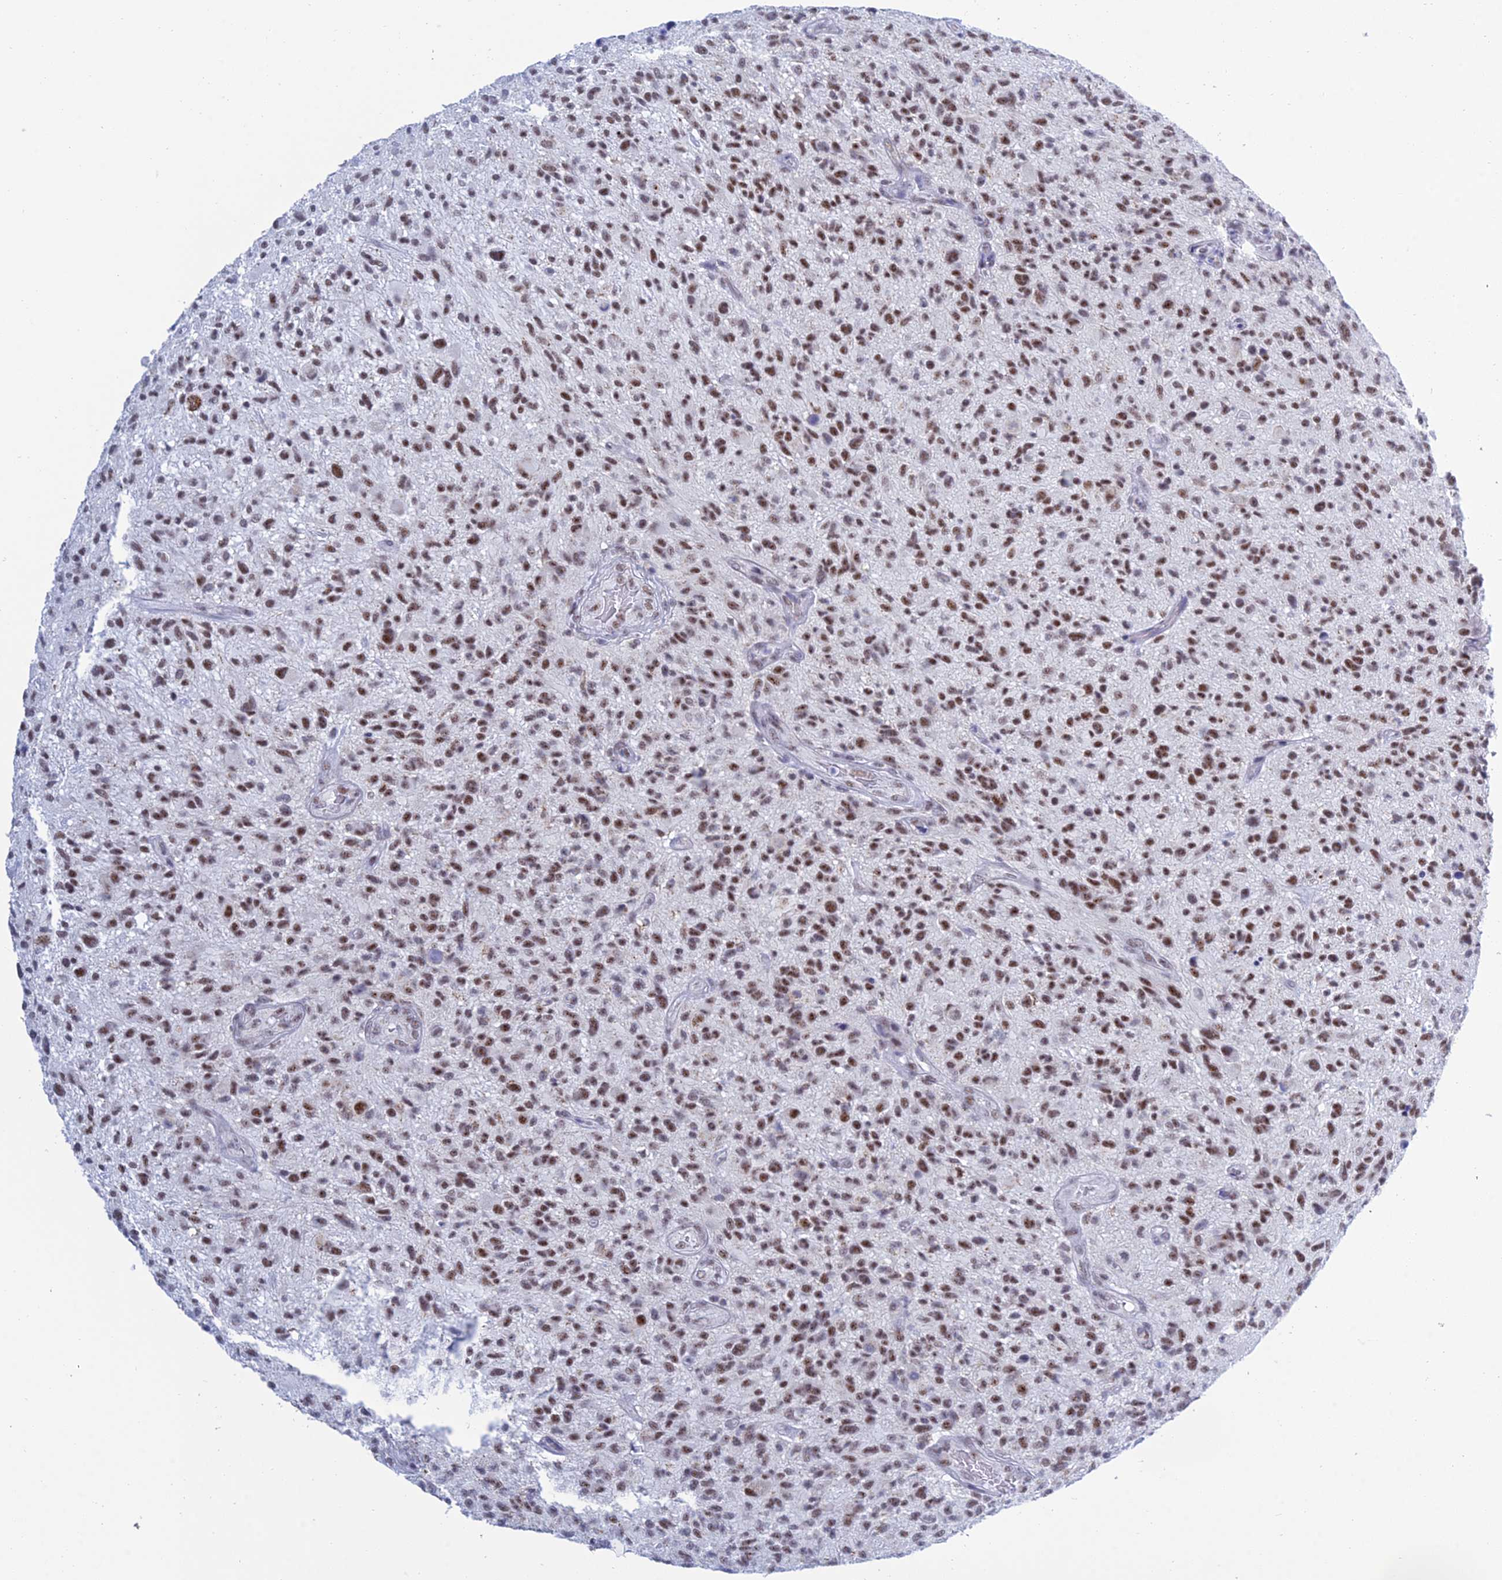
{"staining": {"intensity": "moderate", "quantity": ">75%", "location": "nuclear"}, "tissue": "glioma", "cell_type": "Tumor cells", "image_type": "cancer", "snomed": [{"axis": "morphology", "description": "Glioma, malignant, High grade"}, {"axis": "topography", "description": "Brain"}], "caption": "The histopathology image exhibits immunohistochemical staining of glioma. There is moderate nuclear positivity is seen in approximately >75% of tumor cells.", "gene": "KLF14", "patient": {"sex": "male", "age": 47}}